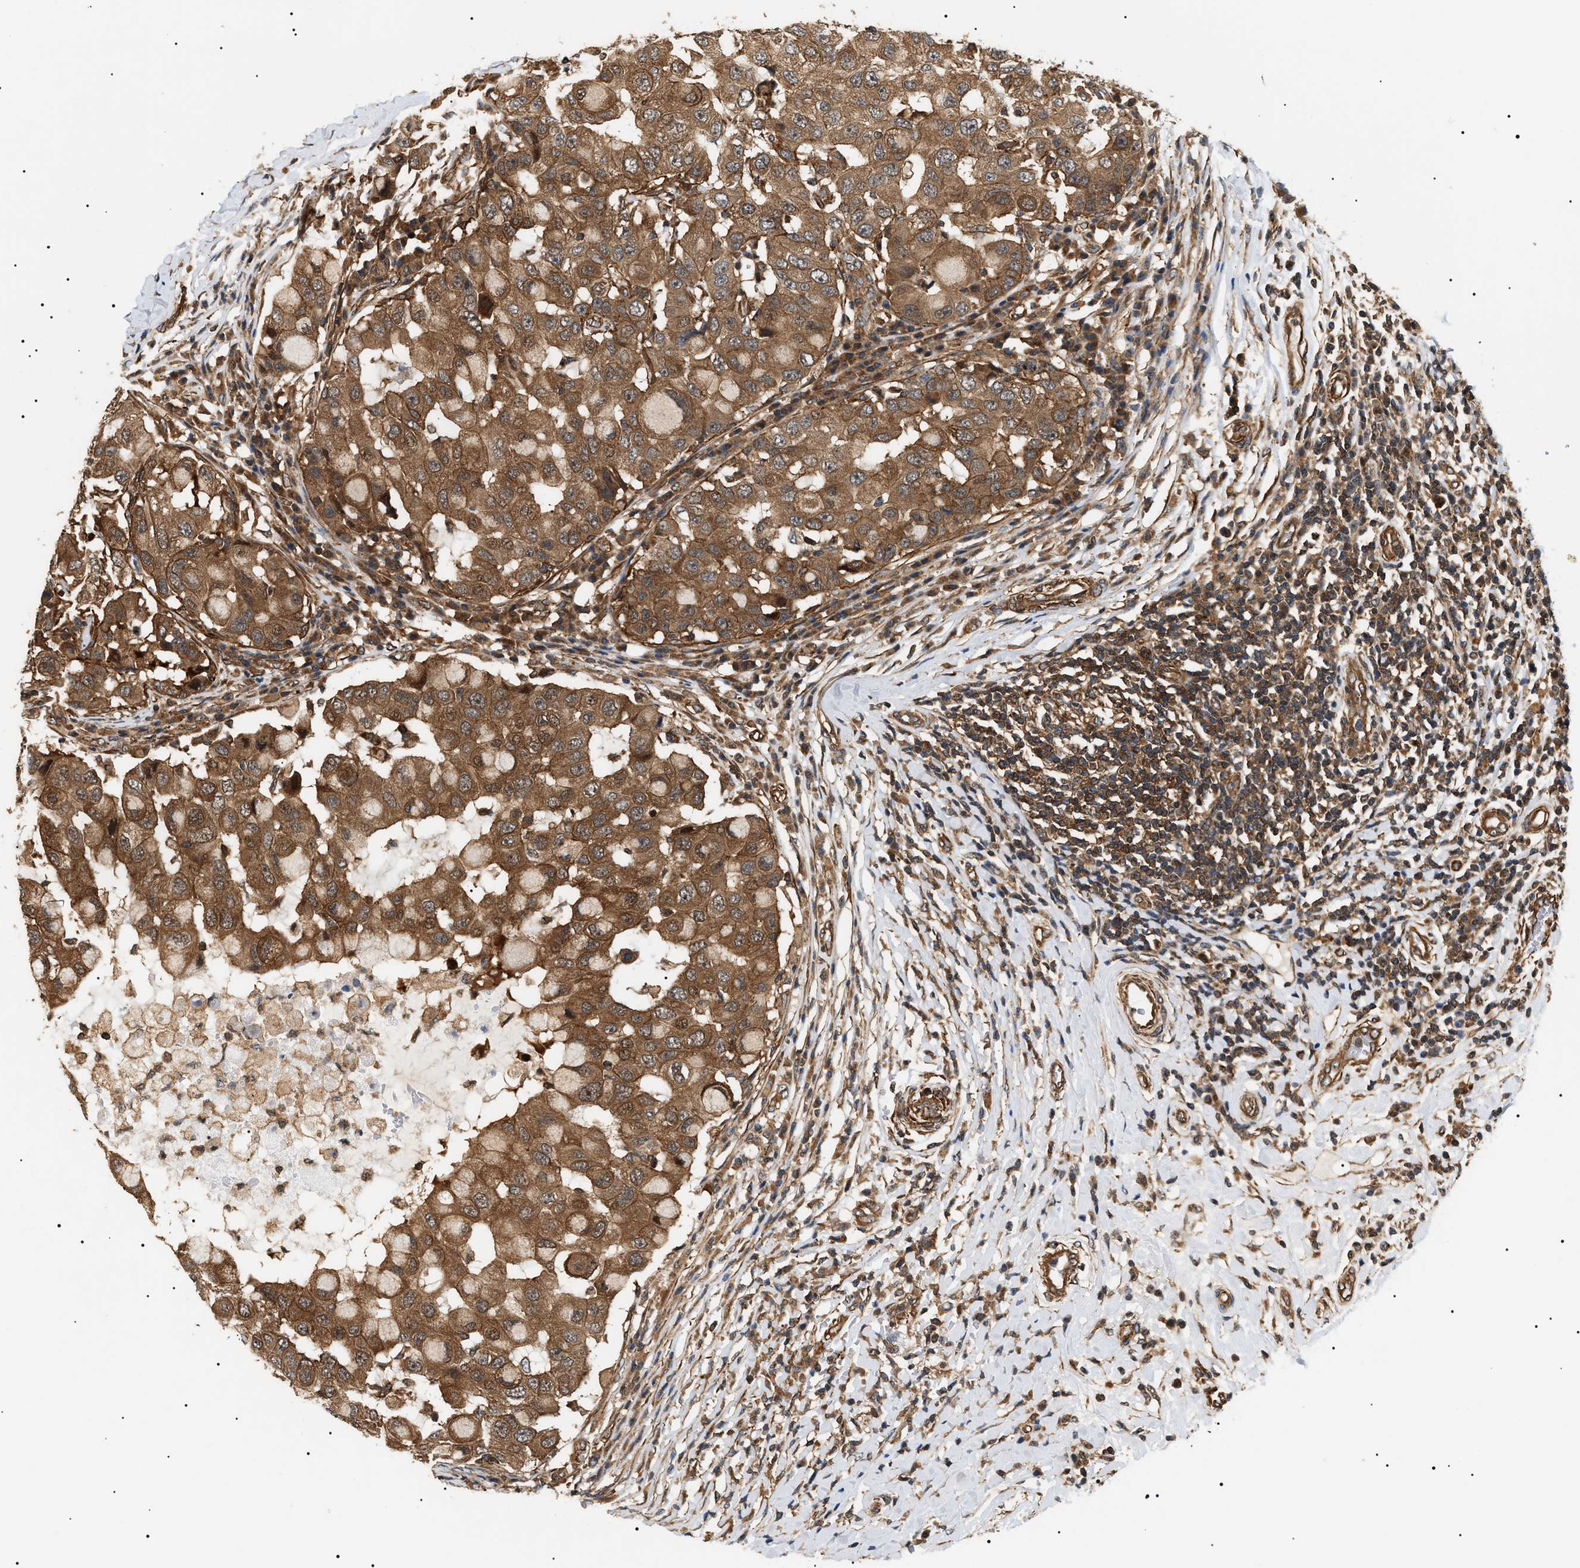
{"staining": {"intensity": "moderate", "quantity": ">75%", "location": "cytoplasmic/membranous"}, "tissue": "breast cancer", "cell_type": "Tumor cells", "image_type": "cancer", "snomed": [{"axis": "morphology", "description": "Duct carcinoma"}, {"axis": "topography", "description": "Breast"}], "caption": "Breast cancer (intraductal carcinoma) stained with DAB (3,3'-diaminobenzidine) immunohistochemistry (IHC) demonstrates medium levels of moderate cytoplasmic/membranous staining in approximately >75% of tumor cells. Nuclei are stained in blue.", "gene": "SH3GLB2", "patient": {"sex": "female", "age": 27}}